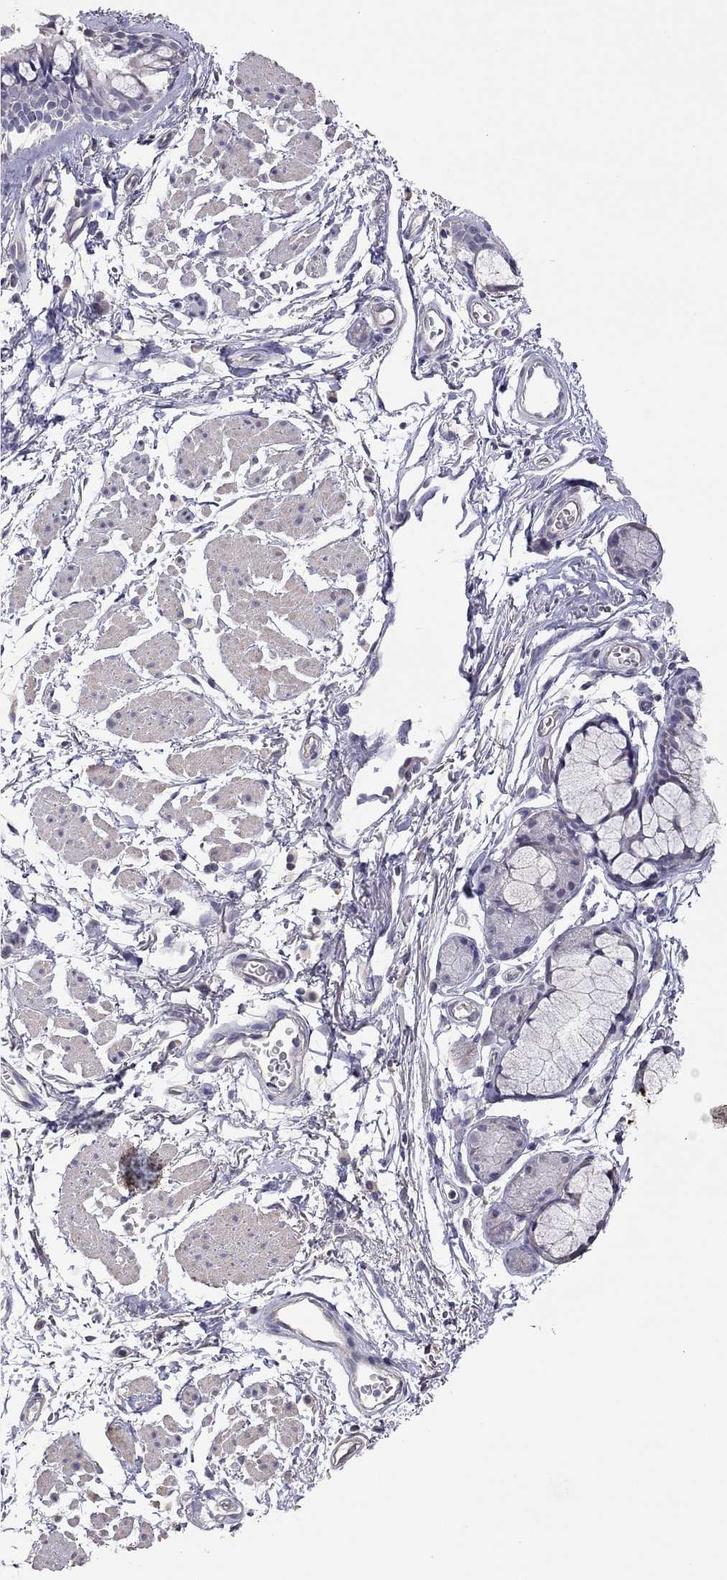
{"staining": {"intensity": "negative", "quantity": "none", "location": "none"}, "tissue": "soft tissue", "cell_type": "Fibroblasts", "image_type": "normal", "snomed": [{"axis": "morphology", "description": "Normal tissue, NOS"}, {"axis": "topography", "description": "Cartilage tissue"}, {"axis": "topography", "description": "Bronchus"}], "caption": "Unremarkable soft tissue was stained to show a protein in brown. There is no significant positivity in fibroblasts.", "gene": "FEZ1", "patient": {"sex": "female", "age": 79}}